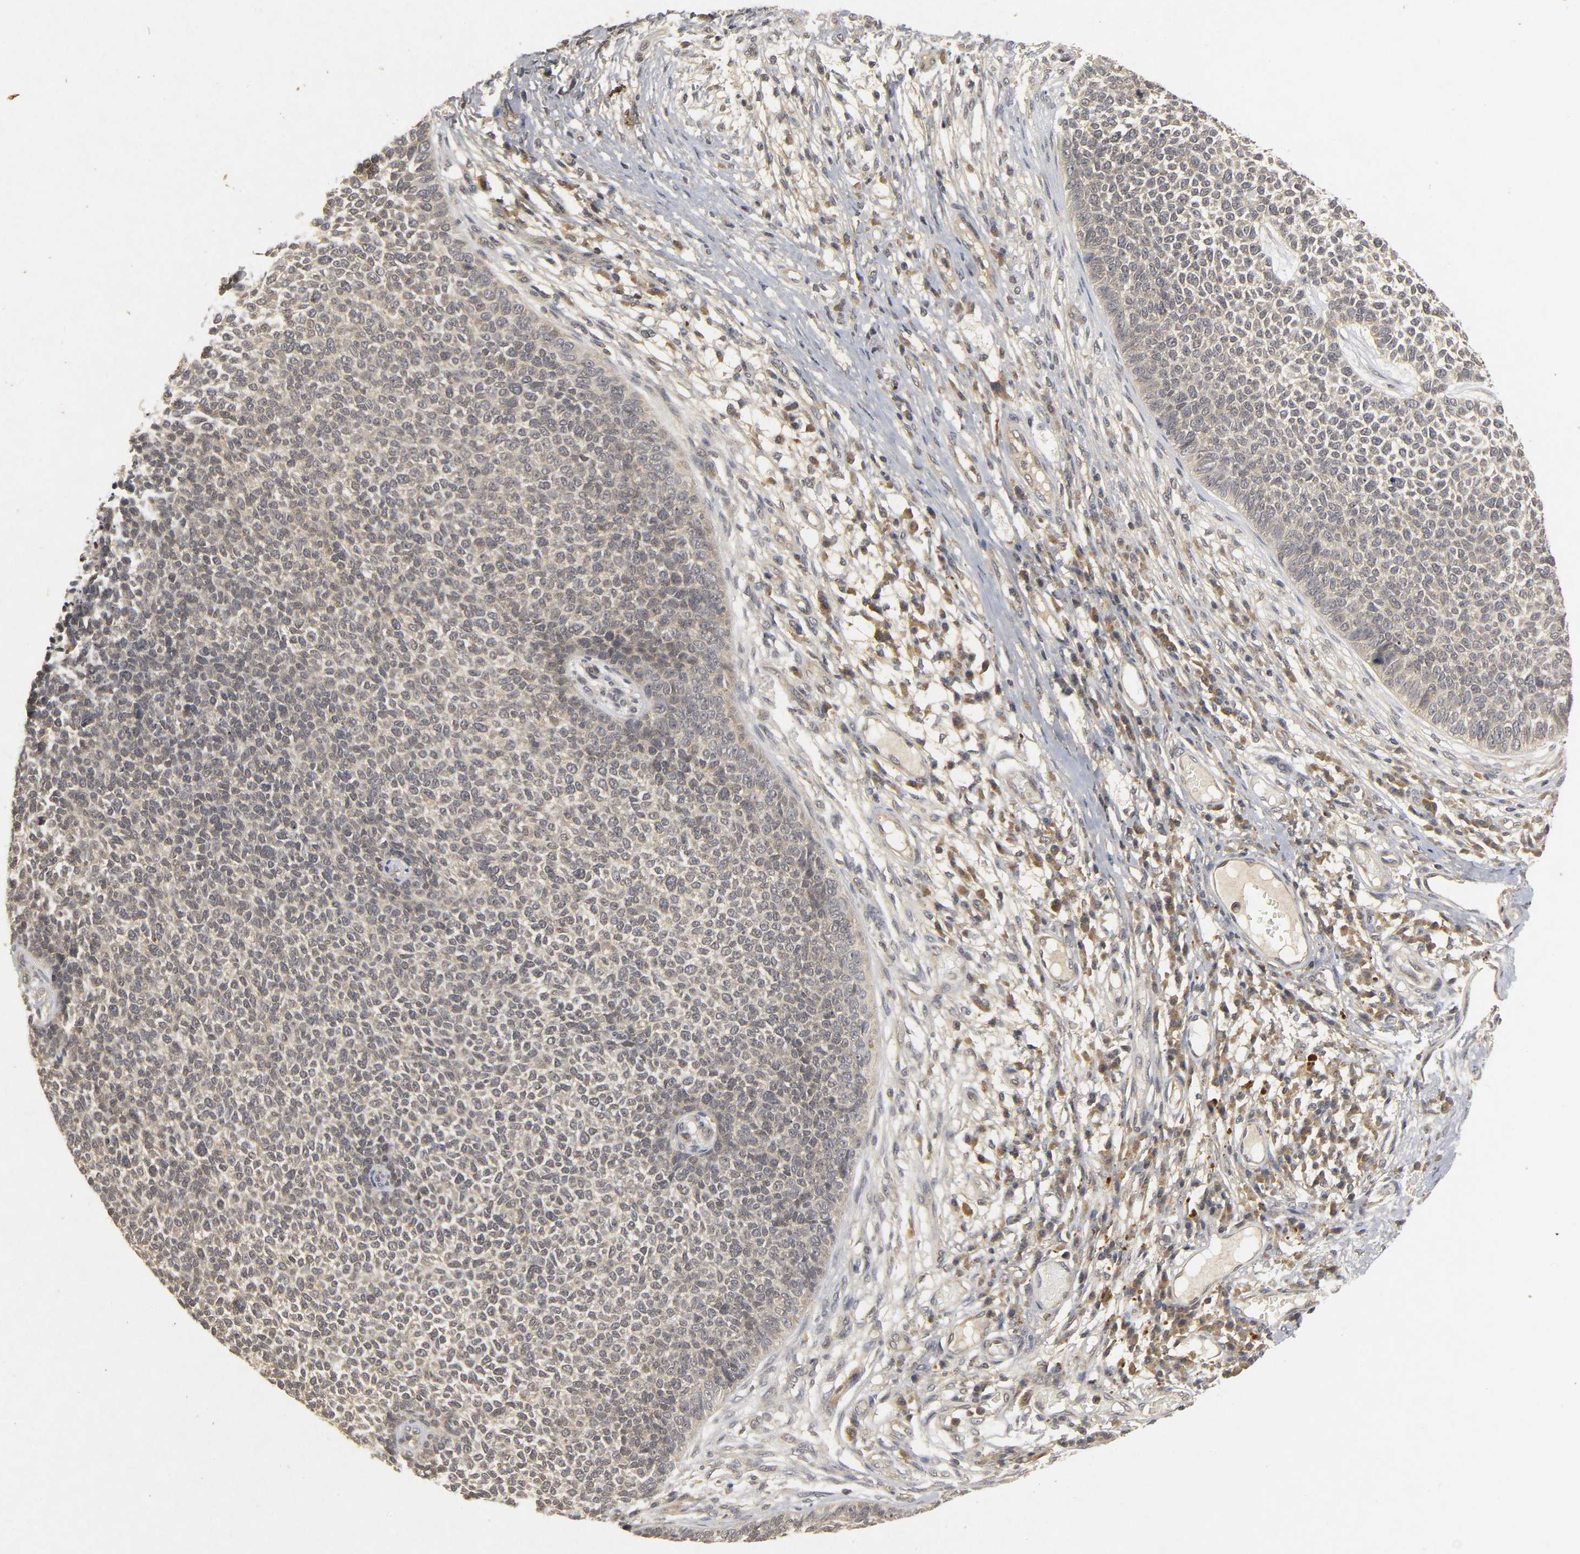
{"staining": {"intensity": "weak", "quantity": ">75%", "location": "cytoplasmic/membranous"}, "tissue": "skin cancer", "cell_type": "Tumor cells", "image_type": "cancer", "snomed": [{"axis": "morphology", "description": "Basal cell carcinoma"}, {"axis": "topography", "description": "Skin"}], "caption": "Immunohistochemical staining of human skin basal cell carcinoma reveals low levels of weak cytoplasmic/membranous positivity in about >75% of tumor cells. The protein is stained brown, and the nuclei are stained in blue (DAB IHC with brightfield microscopy, high magnification).", "gene": "TRAF6", "patient": {"sex": "female", "age": 84}}